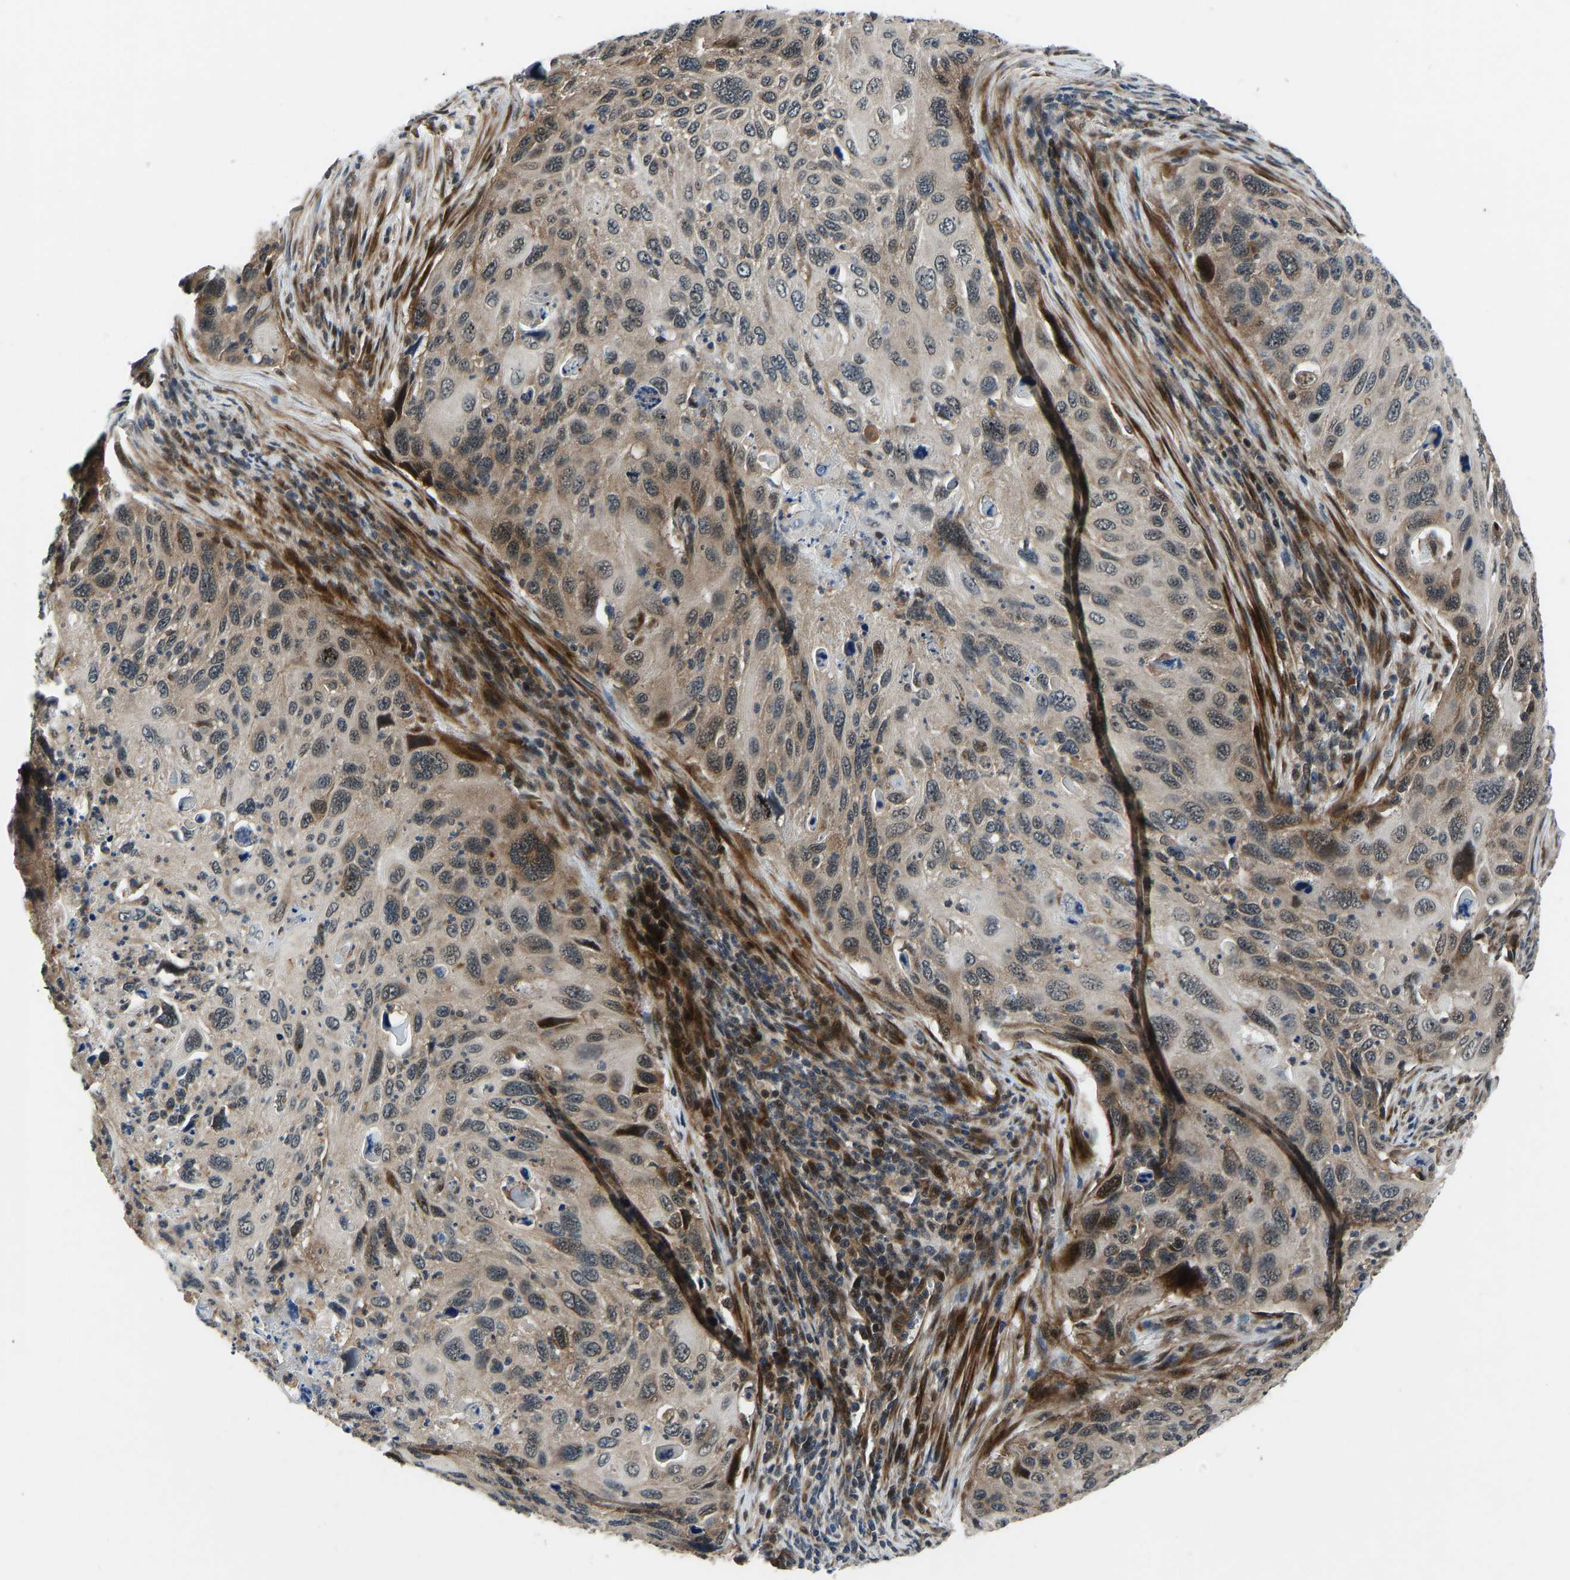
{"staining": {"intensity": "moderate", "quantity": ">75%", "location": "cytoplasmic/membranous,nuclear"}, "tissue": "cervical cancer", "cell_type": "Tumor cells", "image_type": "cancer", "snomed": [{"axis": "morphology", "description": "Squamous cell carcinoma, NOS"}, {"axis": "topography", "description": "Cervix"}], "caption": "Cervical cancer (squamous cell carcinoma) stained with immunohistochemistry (IHC) reveals moderate cytoplasmic/membranous and nuclear staining in approximately >75% of tumor cells.", "gene": "RLIM", "patient": {"sex": "female", "age": 70}}